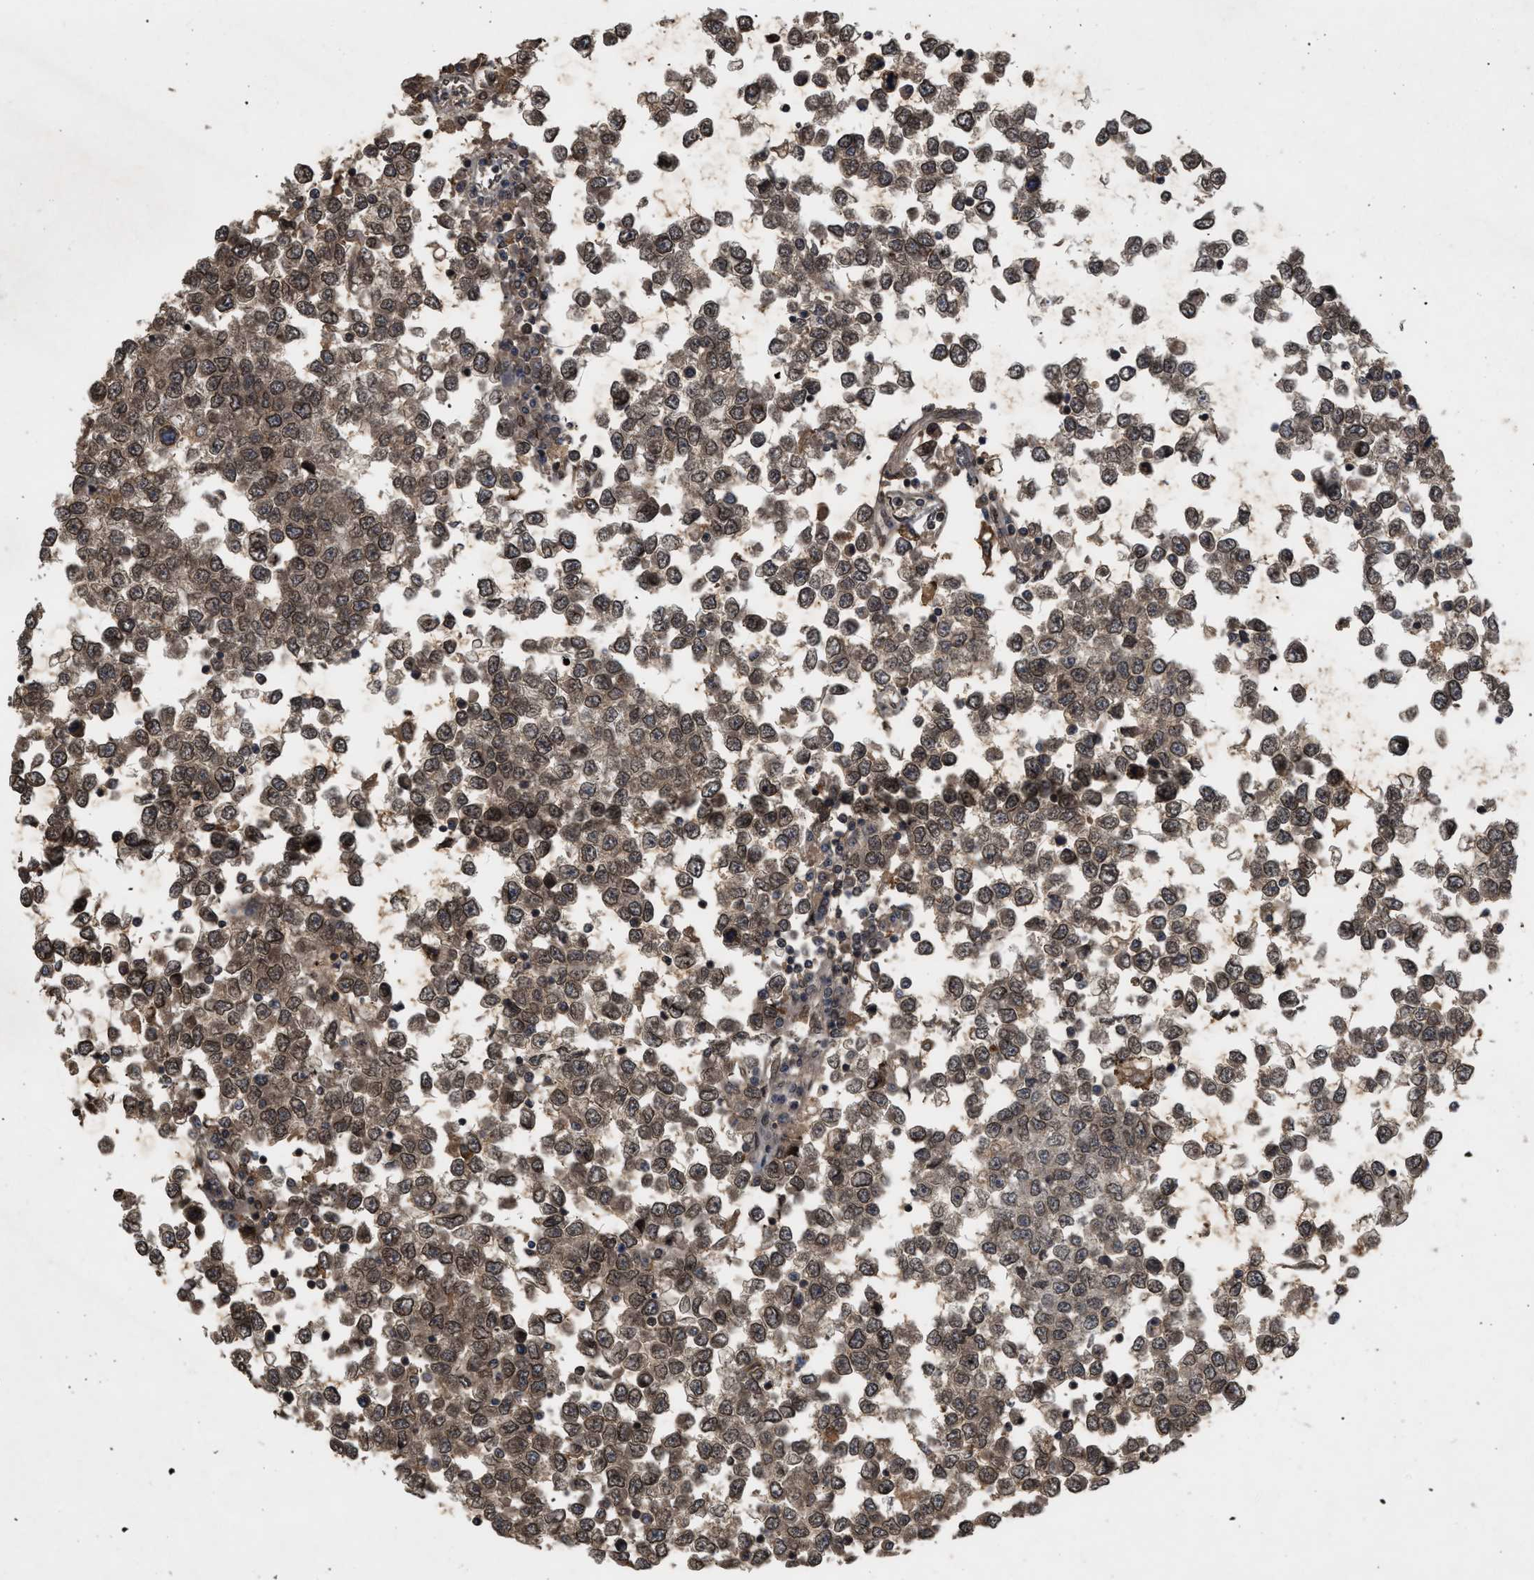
{"staining": {"intensity": "weak", "quantity": ">75%", "location": "cytoplasmic/membranous,nuclear"}, "tissue": "testis cancer", "cell_type": "Tumor cells", "image_type": "cancer", "snomed": [{"axis": "morphology", "description": "Seminoma, NOS"}, {"axis": "topography", "description": "Testis"}], "caption": "Protein expression analysis of human seminoma (testis) reveals weak cytoplasmic/membranous and nuclear positivity in approximately >75% of tumor cells. (DAB (3,3'-diaminobenzidine) IHC, brown staining for protein, blue staining for nuclei).", "gene": "CRY1", "patient": {"sex": "male", "age": 65}}